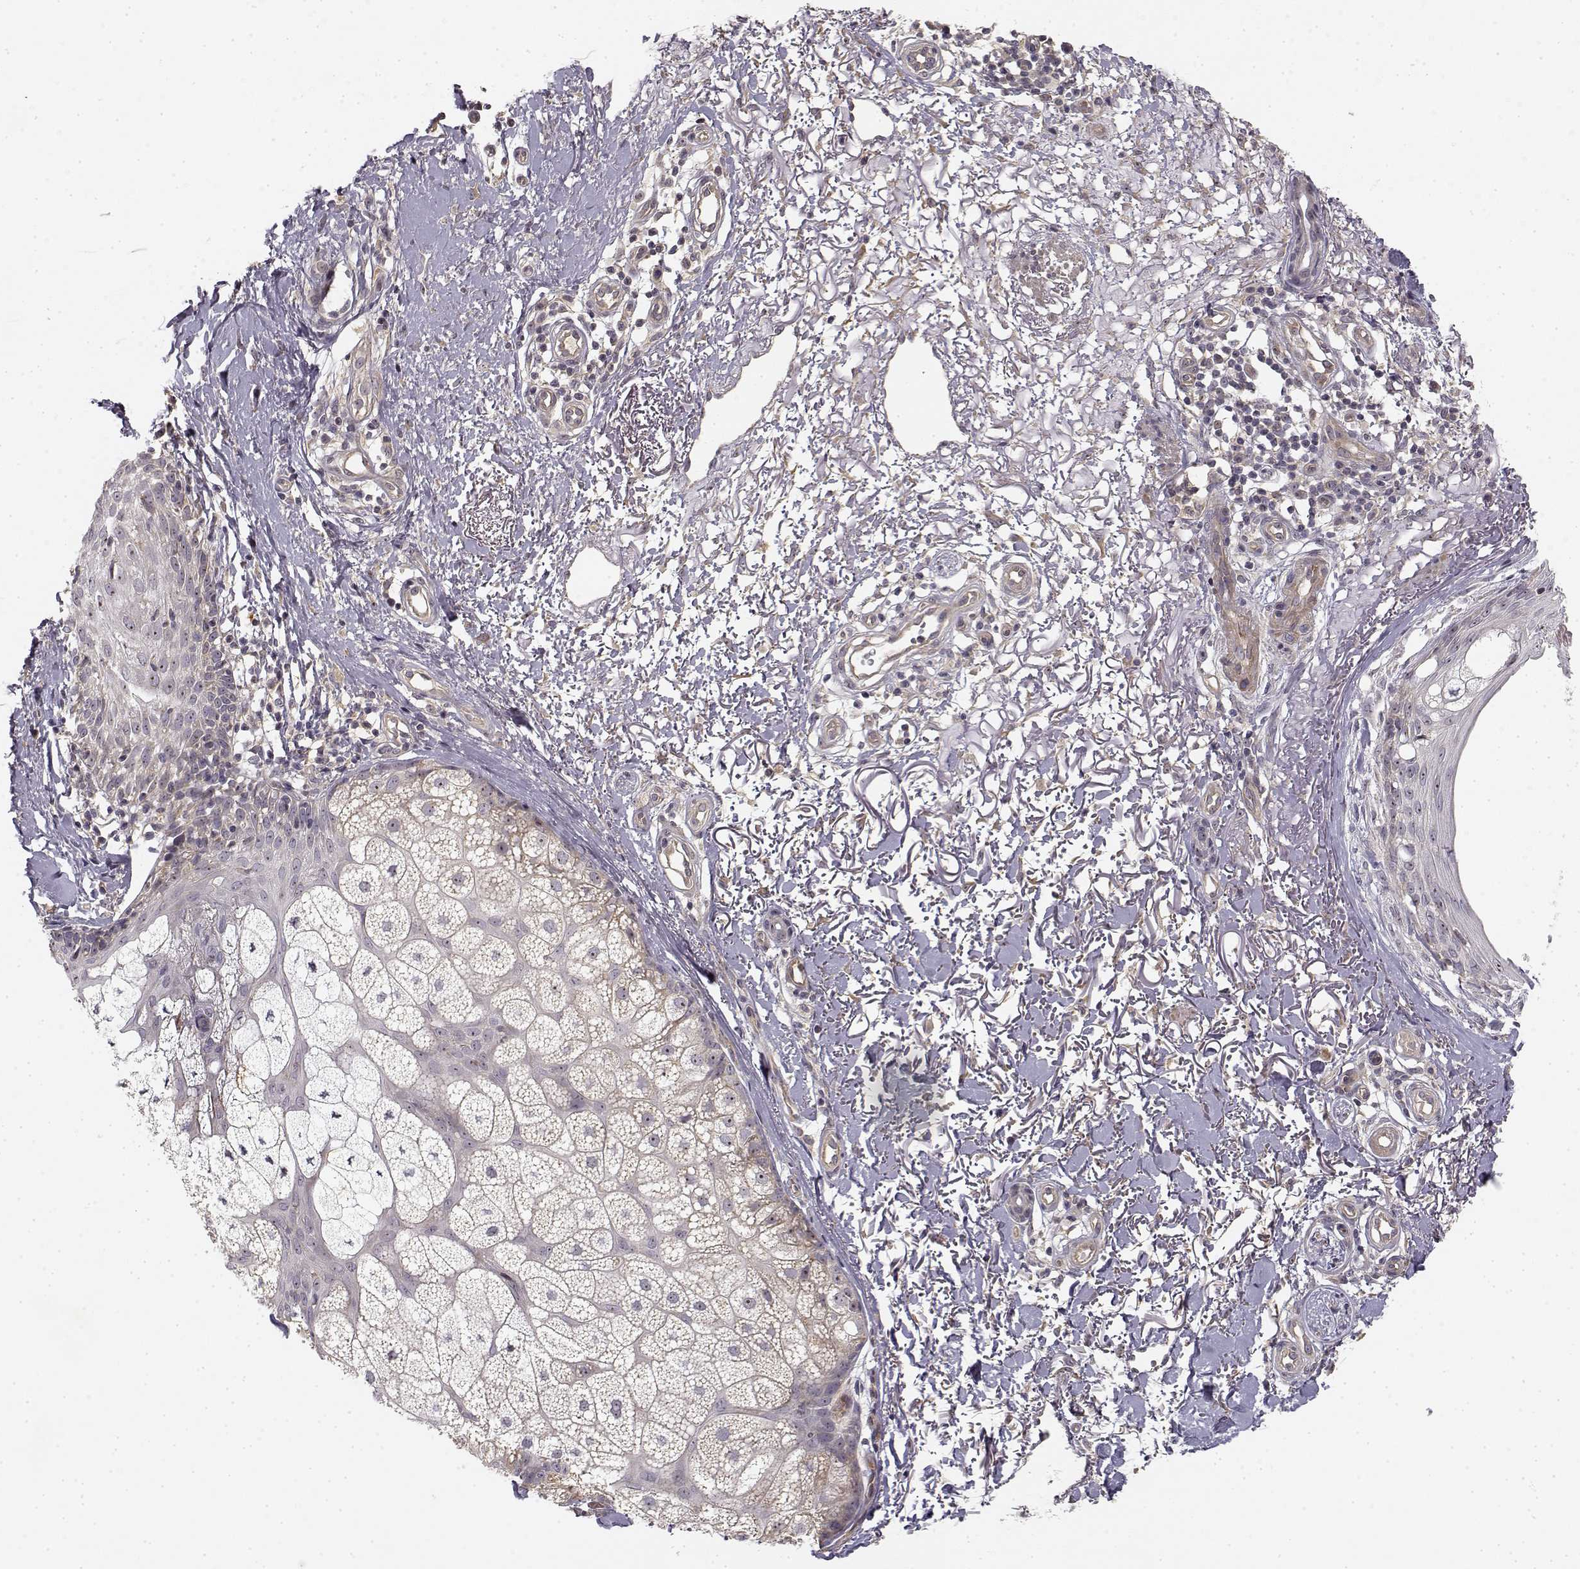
{"staining": {"intensity": "negative", "quantity": "none", "location": "none"}, "tissue": "skin cancer", "cell_type": "Tumor cells", "image_type": "cancer", "snomed": [{"axis": "morphology", "description": "Basal cell carcinoma"}, {"axis": "topography", "description": "Skin"}], "caption": "This is an immunohistochemistry image of skin basal cell carcinoma. There is no positivity in tumor cells.", "gene": "MED12L", "patient": {"sex": "male", "age": 74}}